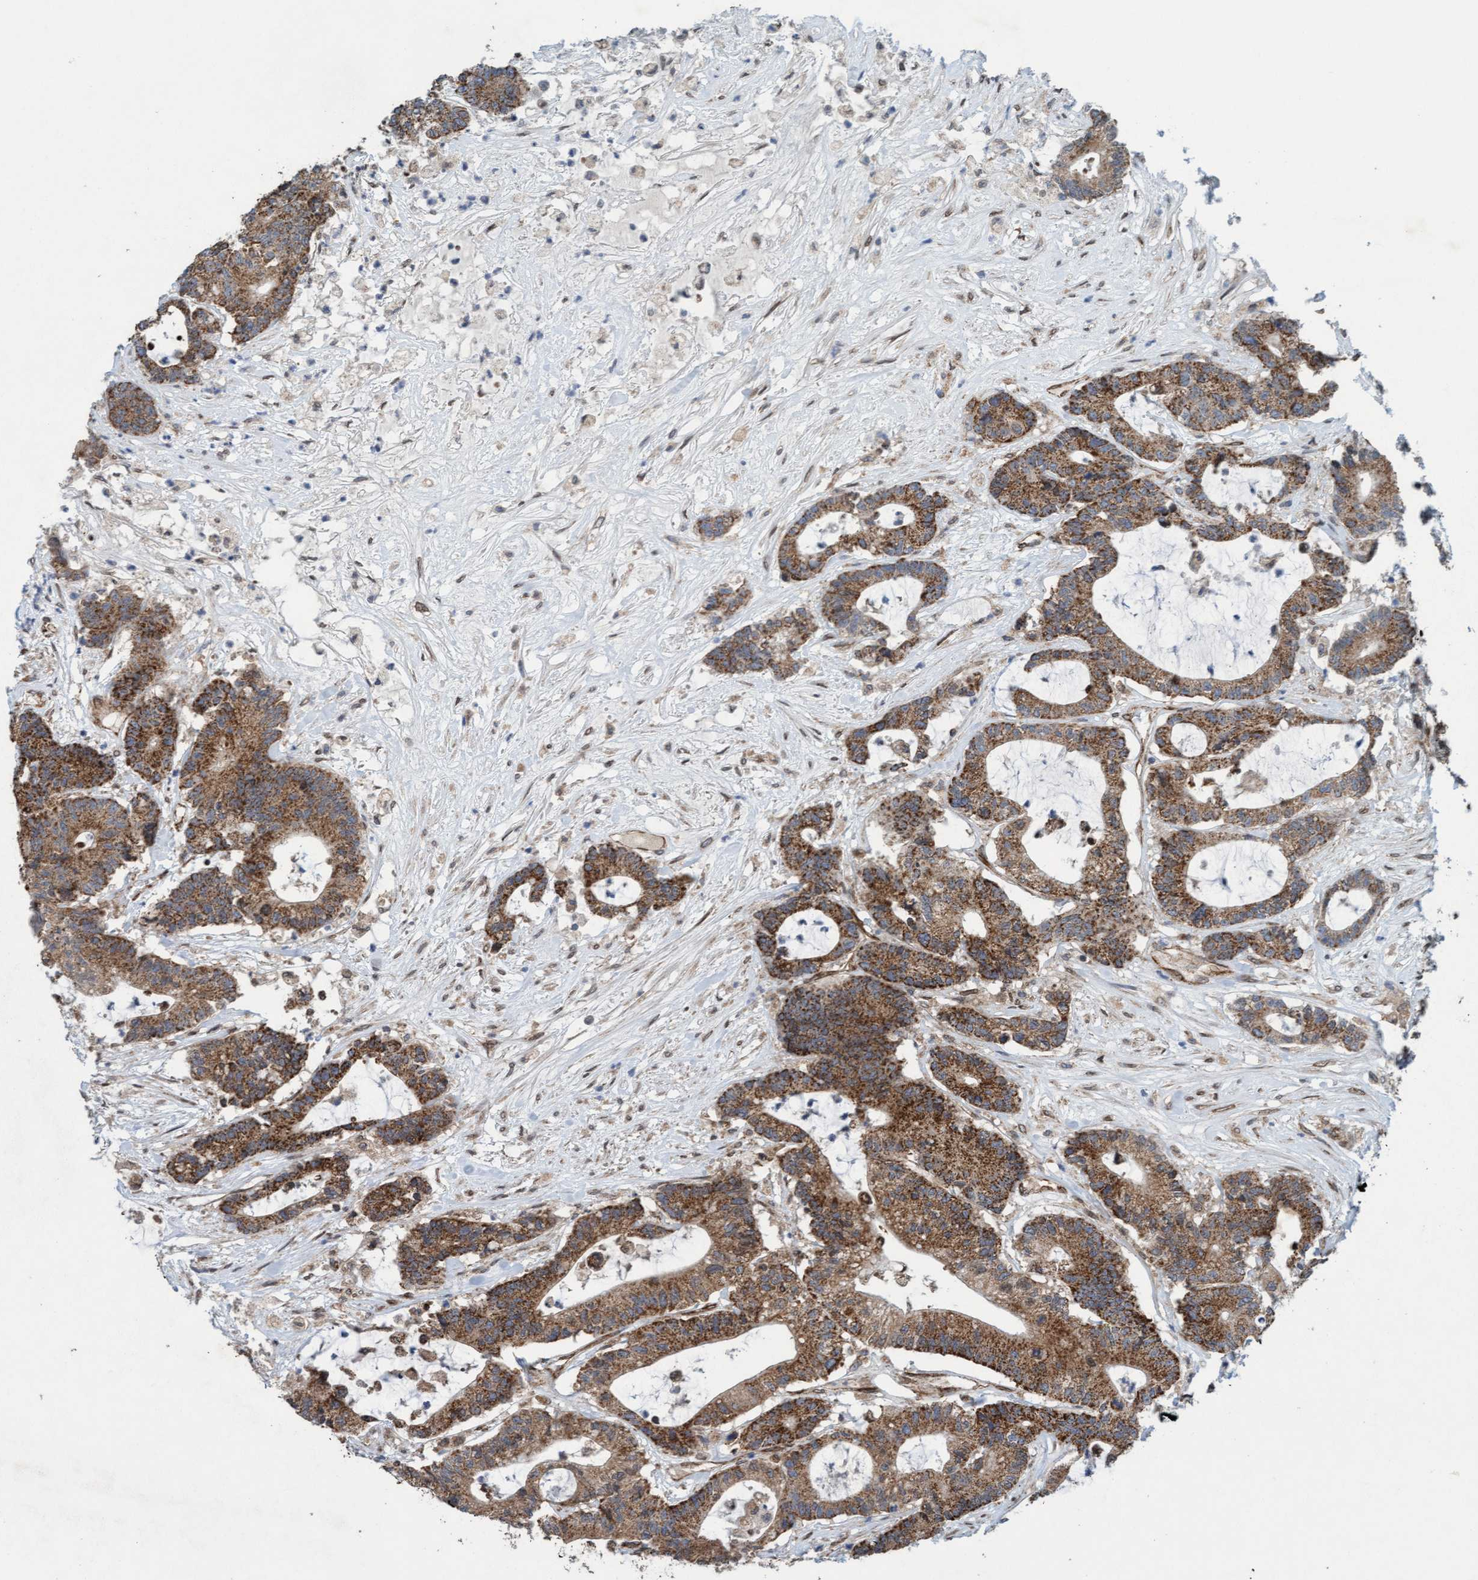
{"staining": {"intensity": "moderate", "quantity": ">75%", "location": "cytoplasmic/membranous"}, "tissue": "colorectal cancer", "cell_type": "Tumor cells", "image_type": "cancer", "snomed": [{"axis": "morphology", "description": "Adenocarcinoma, NOS"}, {"axis": "topography", "description": "Colon"}], "caption": "Colorectal cancer stained for a protein (brown) reveals moderate cytoplasmic/membranous positive positivity in about >75% of tumor cells.", "gene": "MRPS23", "patient": {"sex": "female", "age": 84}}